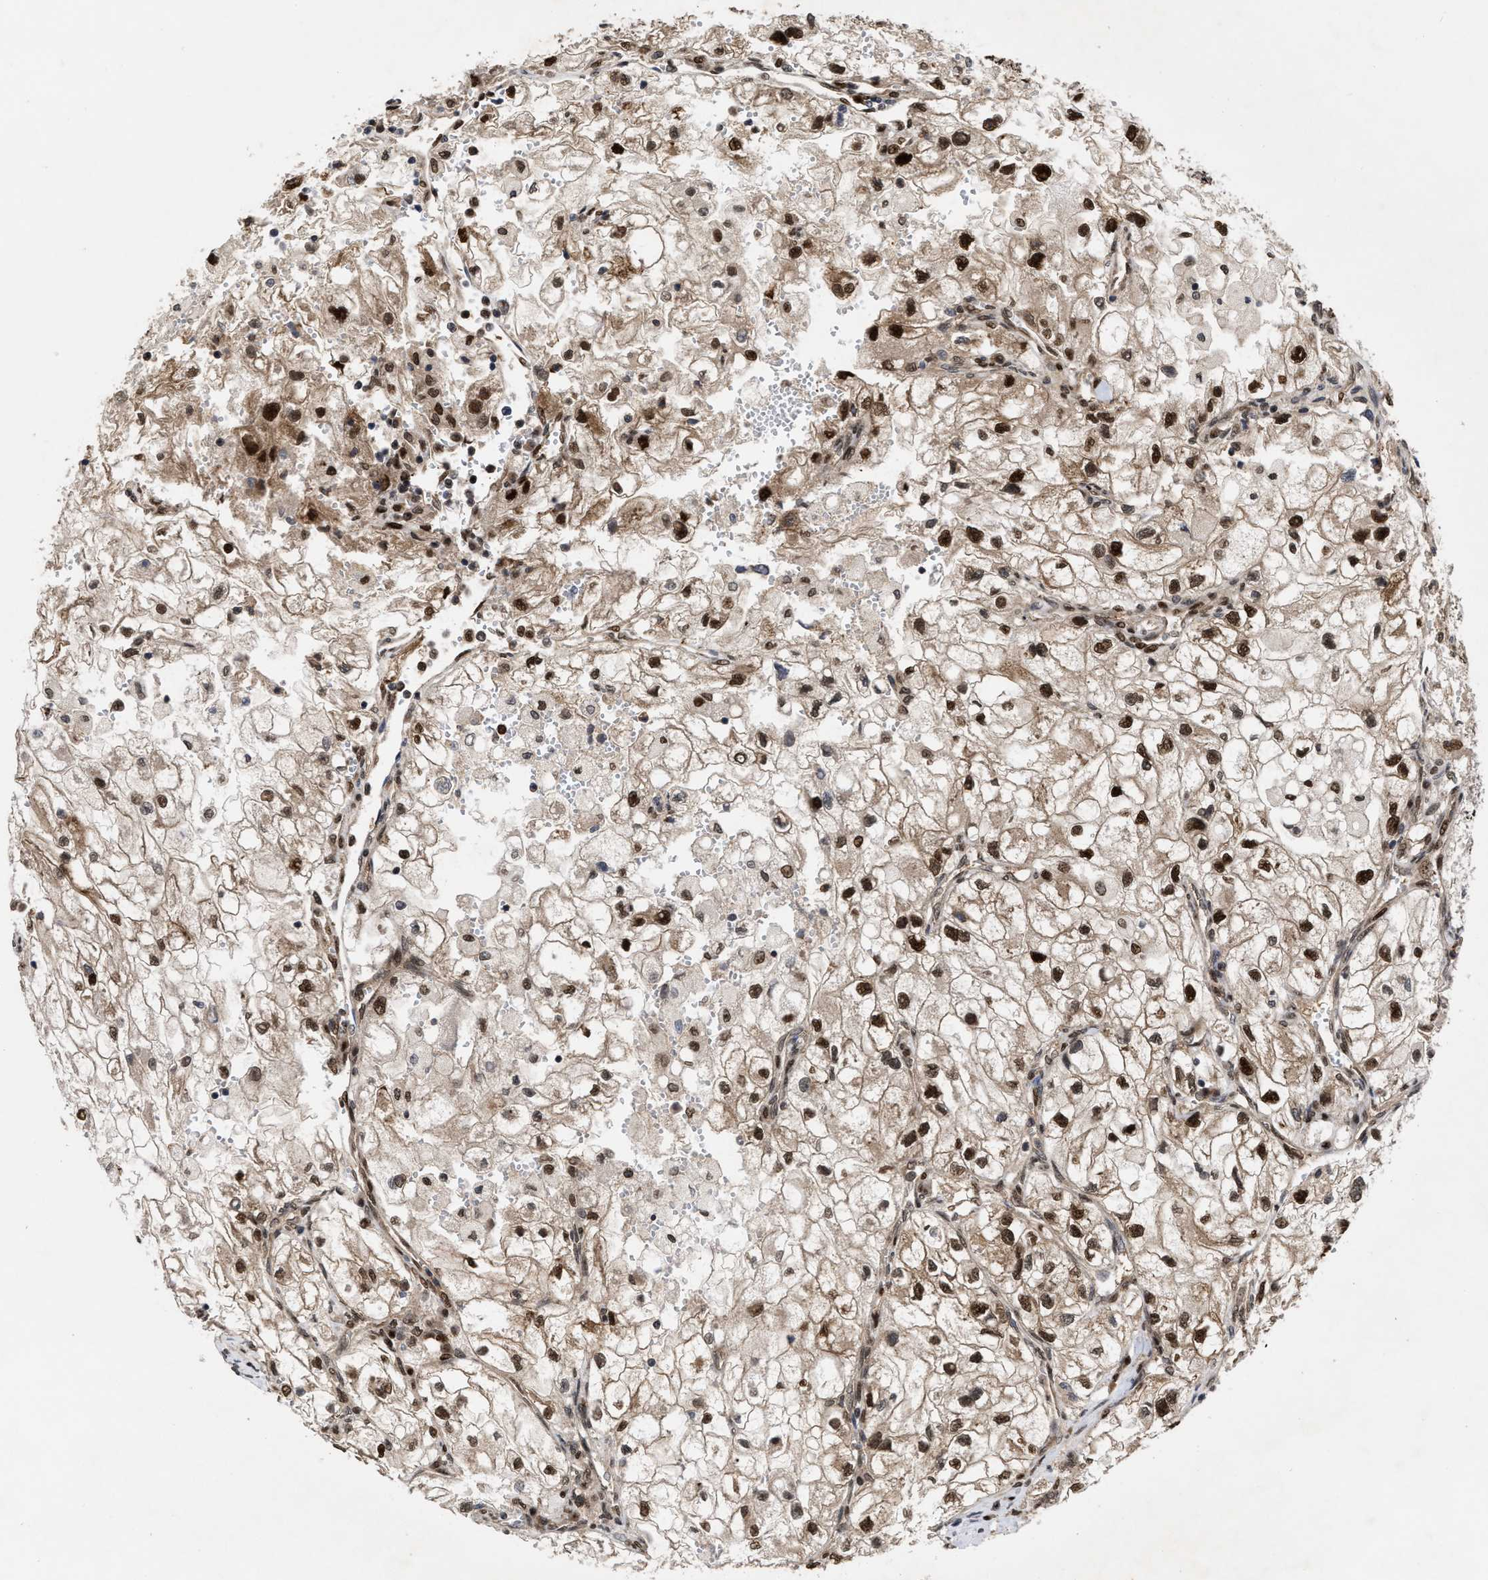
{"staining": {"intensity": "strong", "quantity": ">75%", "location": "cytoplasmic/membranous,nuclear"}, "tissue": "renal cancer", "cell_type": "Tumor cells", "image_type": "cancer", "snomed": [{"axis": "morphology", "description": "Adenocarcinoma, NOS"}, {"axis": "topography", "description": "Kidney"}], "caption": "A micrograph of renal cancer (adenocarcinoma) stained for a protein displays strong cytoplasmic/membranous and nuclear brown staining in tumor cells.", "gene": "MDM4", "patient": {"sex": "female", "age": 70}}